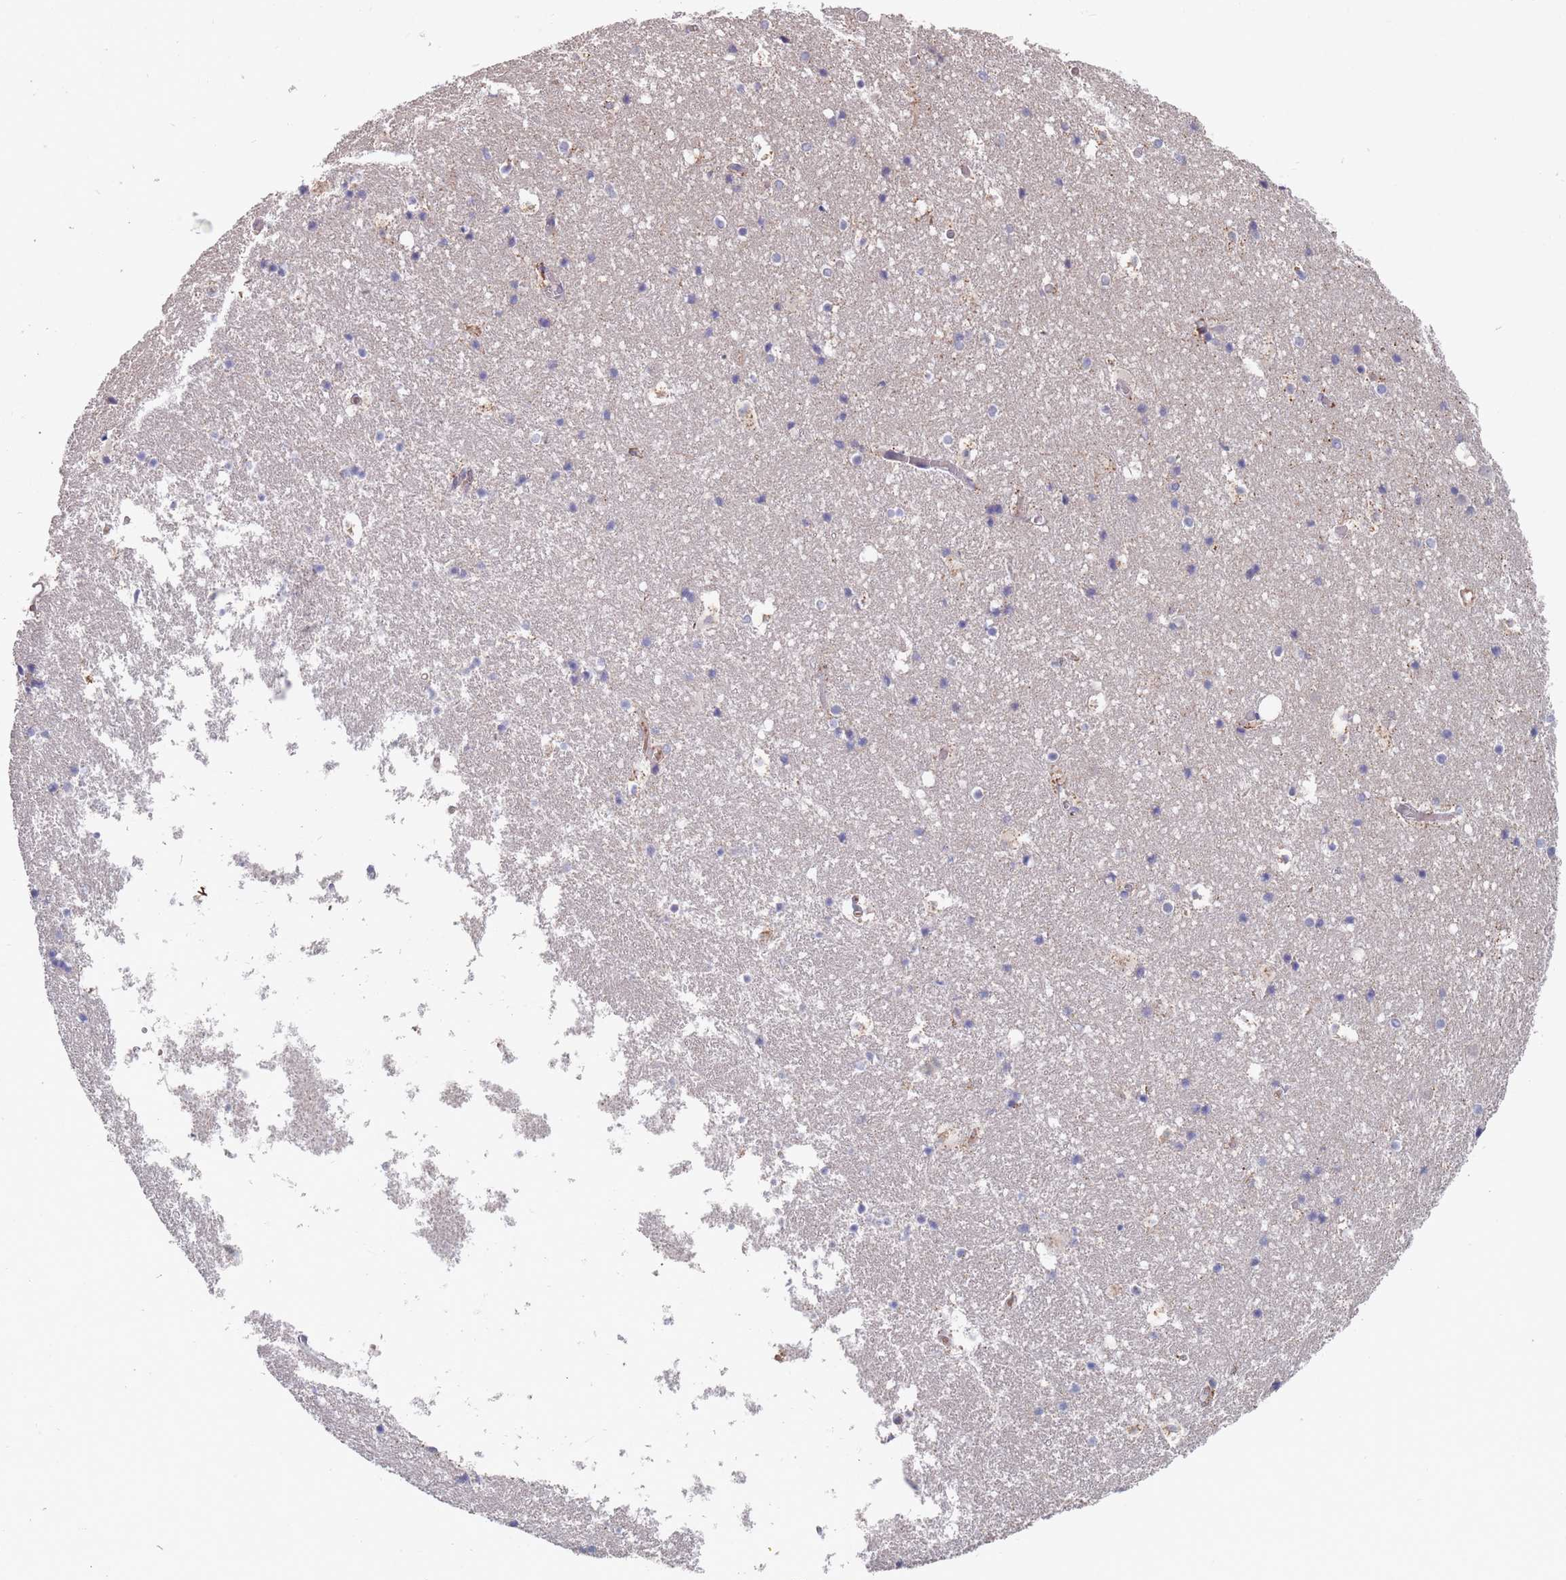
{"staining": {"intensity": "negative", "quantity": "none", "location": "none"}, "tissue": "hippocampus", "cell_type": "Glial cells", "image_type": "normal", "snomed": [{"axis": "morphology", "description": "Normal tissue, NOS"}, {"axis": "topography", "description": "Hippocampus"}], "caption": "High power microscopy image of an IHC photomicrograph of benign hippocampus, revealing no significant expression in glial cells. The staining was performed using DAB to visualize the protein expression in brown, while the nuclei were stained in blue with hematoxylin (Magnification: 20x).", "gene": "NUB1", "patient": {"sex": "female", "age": 52}}